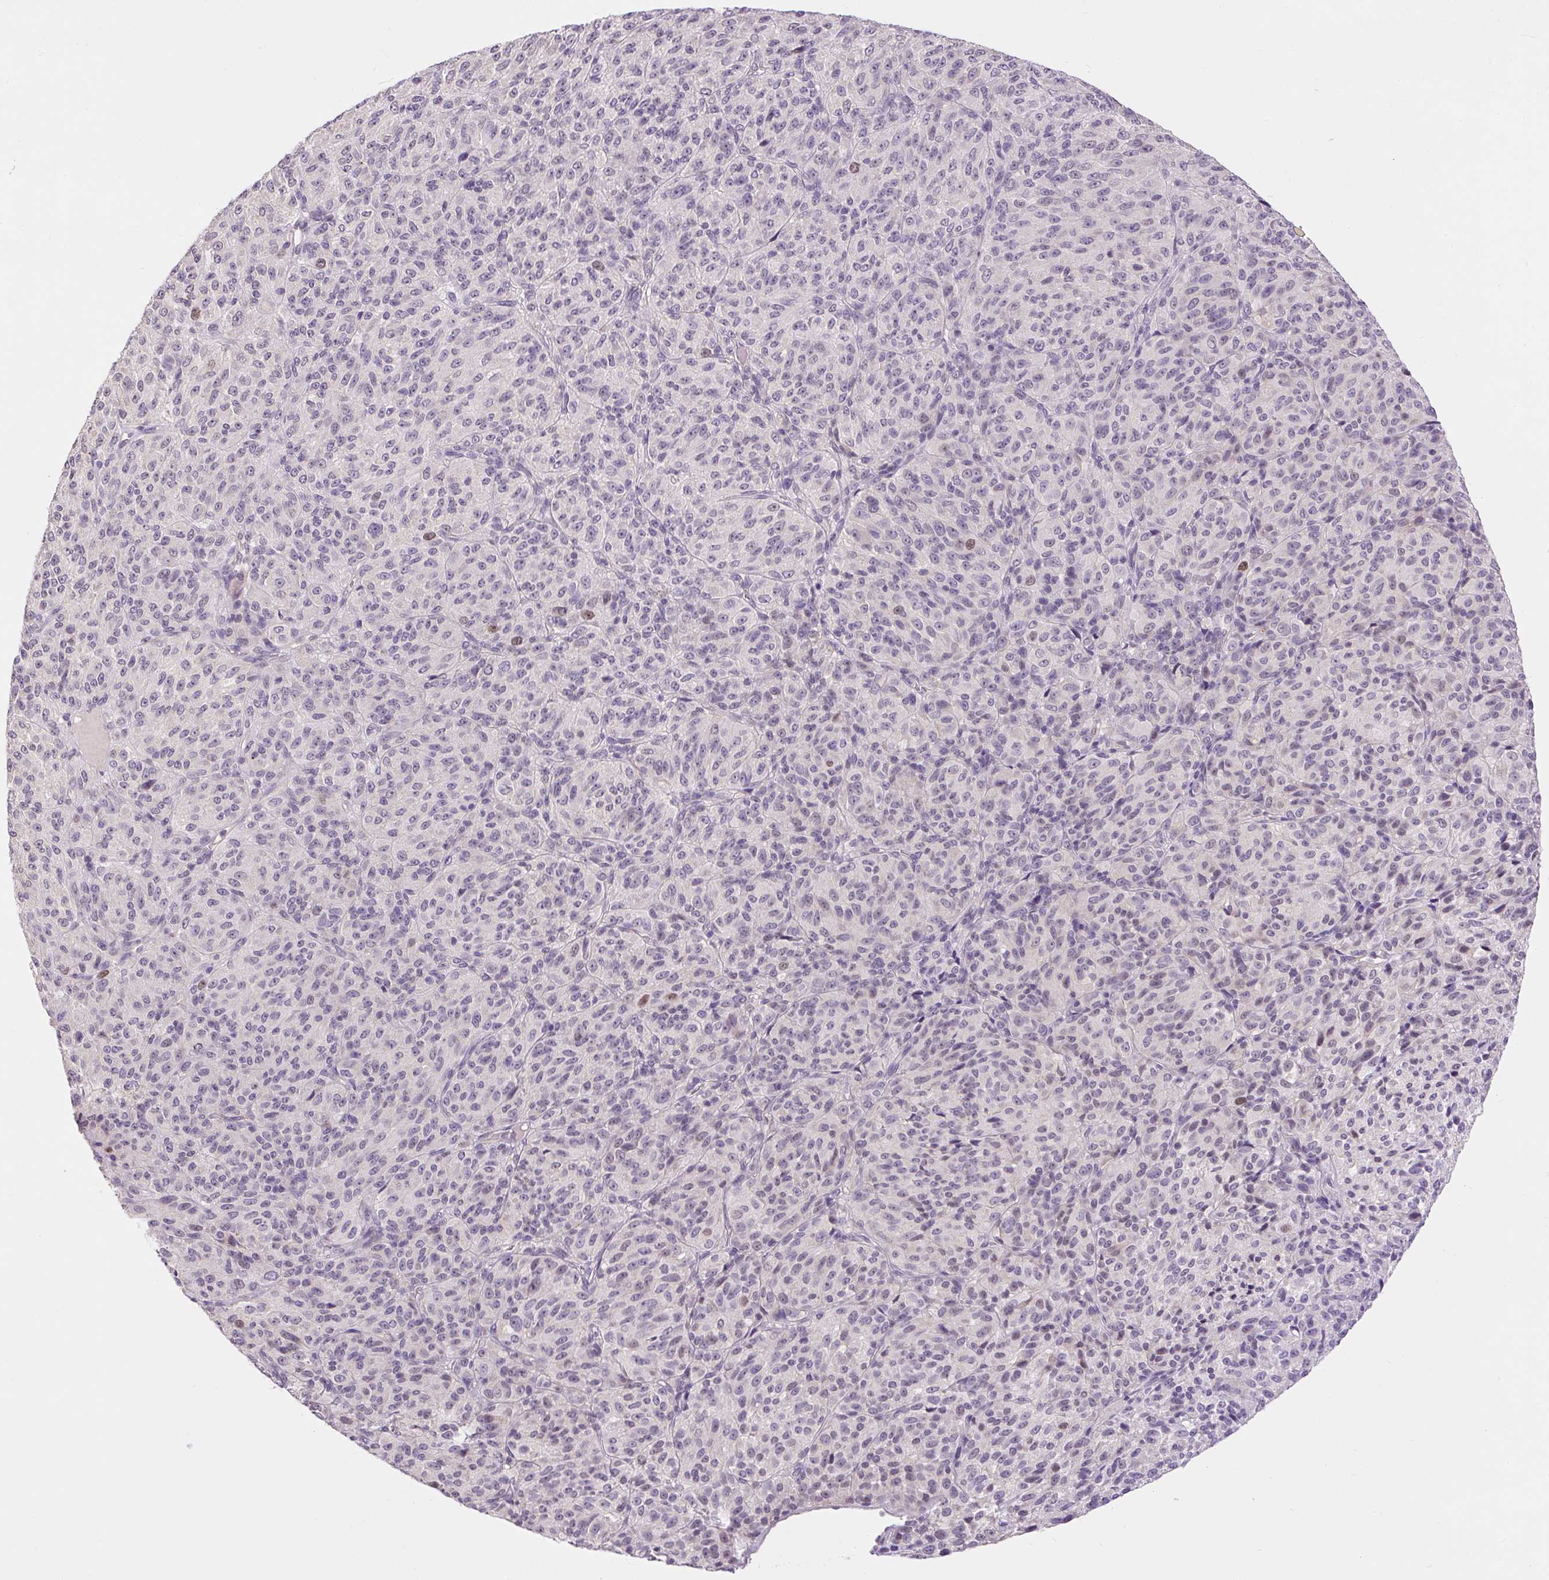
{"staining": {"intensity": "moderate", "quantity": "<25%", "location": "nuclear"}, "tissue": "melanoma", "cell_type": "Tumor cells", "image_type": "cancer", "snomed": [{"axis": "morphology", "description": "Malignant melanoma, Metastatic site"}, {"axis": "topography", "description": "Brain"}], "caption": "Protein staining displays moderate nuclear expression in about <25% of tumor cells in melanoma.", "gene": "RACGAP1", "patient": {"sex": "female", "age": 56}}